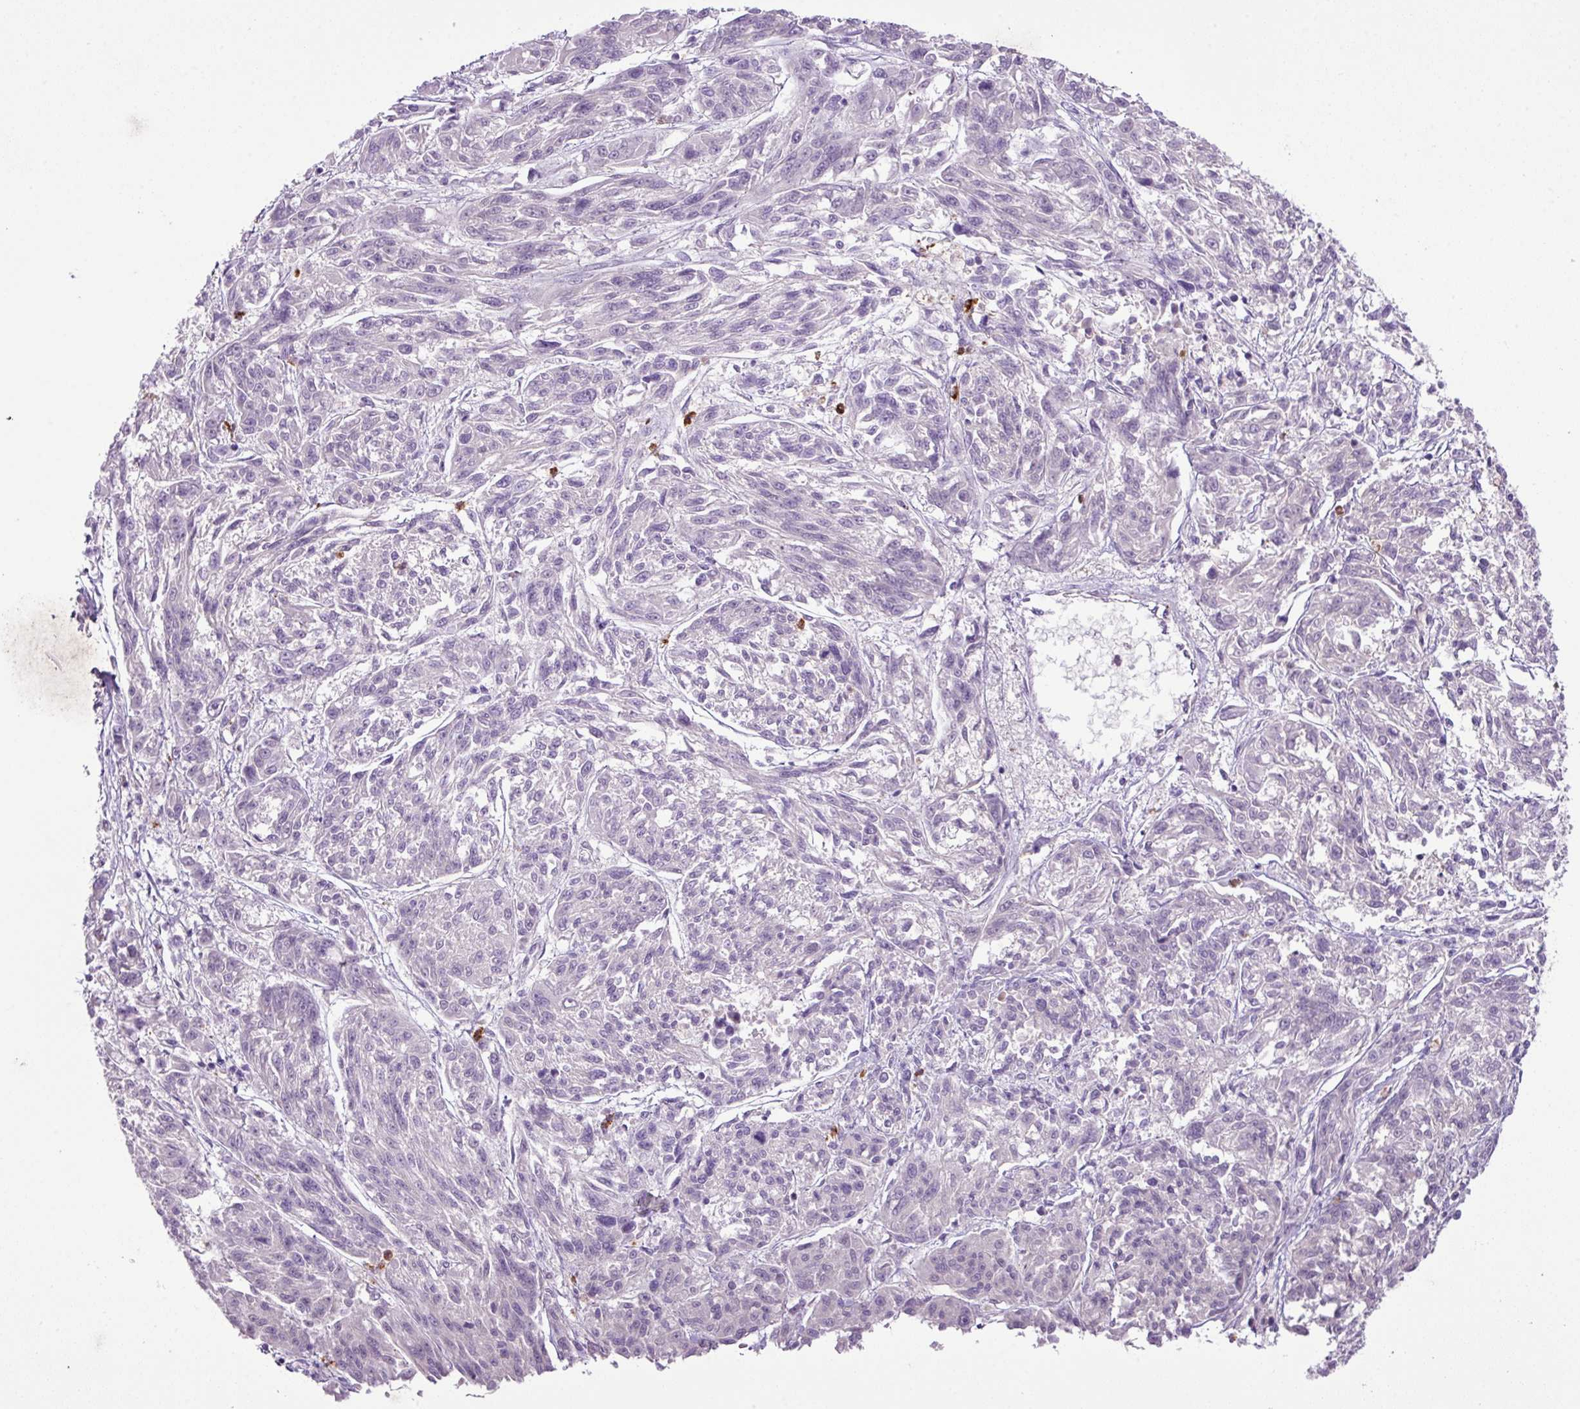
{"staining": {"intensity": "negative", "quantity": "none", "location": "none"}, "tissue": "melanoma", "cell_type": "Tumor cells", "image_type": "cancer", "snomed": [{"axis": "morphology", "description": "Malignant melanoma, NOS"}, {"axis": "topography", "description": "Skin"}], "caption": "Tumor cells show no significant staining in melanoma.", "gene": "HTR3E", "patient": {"sex": "male", "age": 53}}